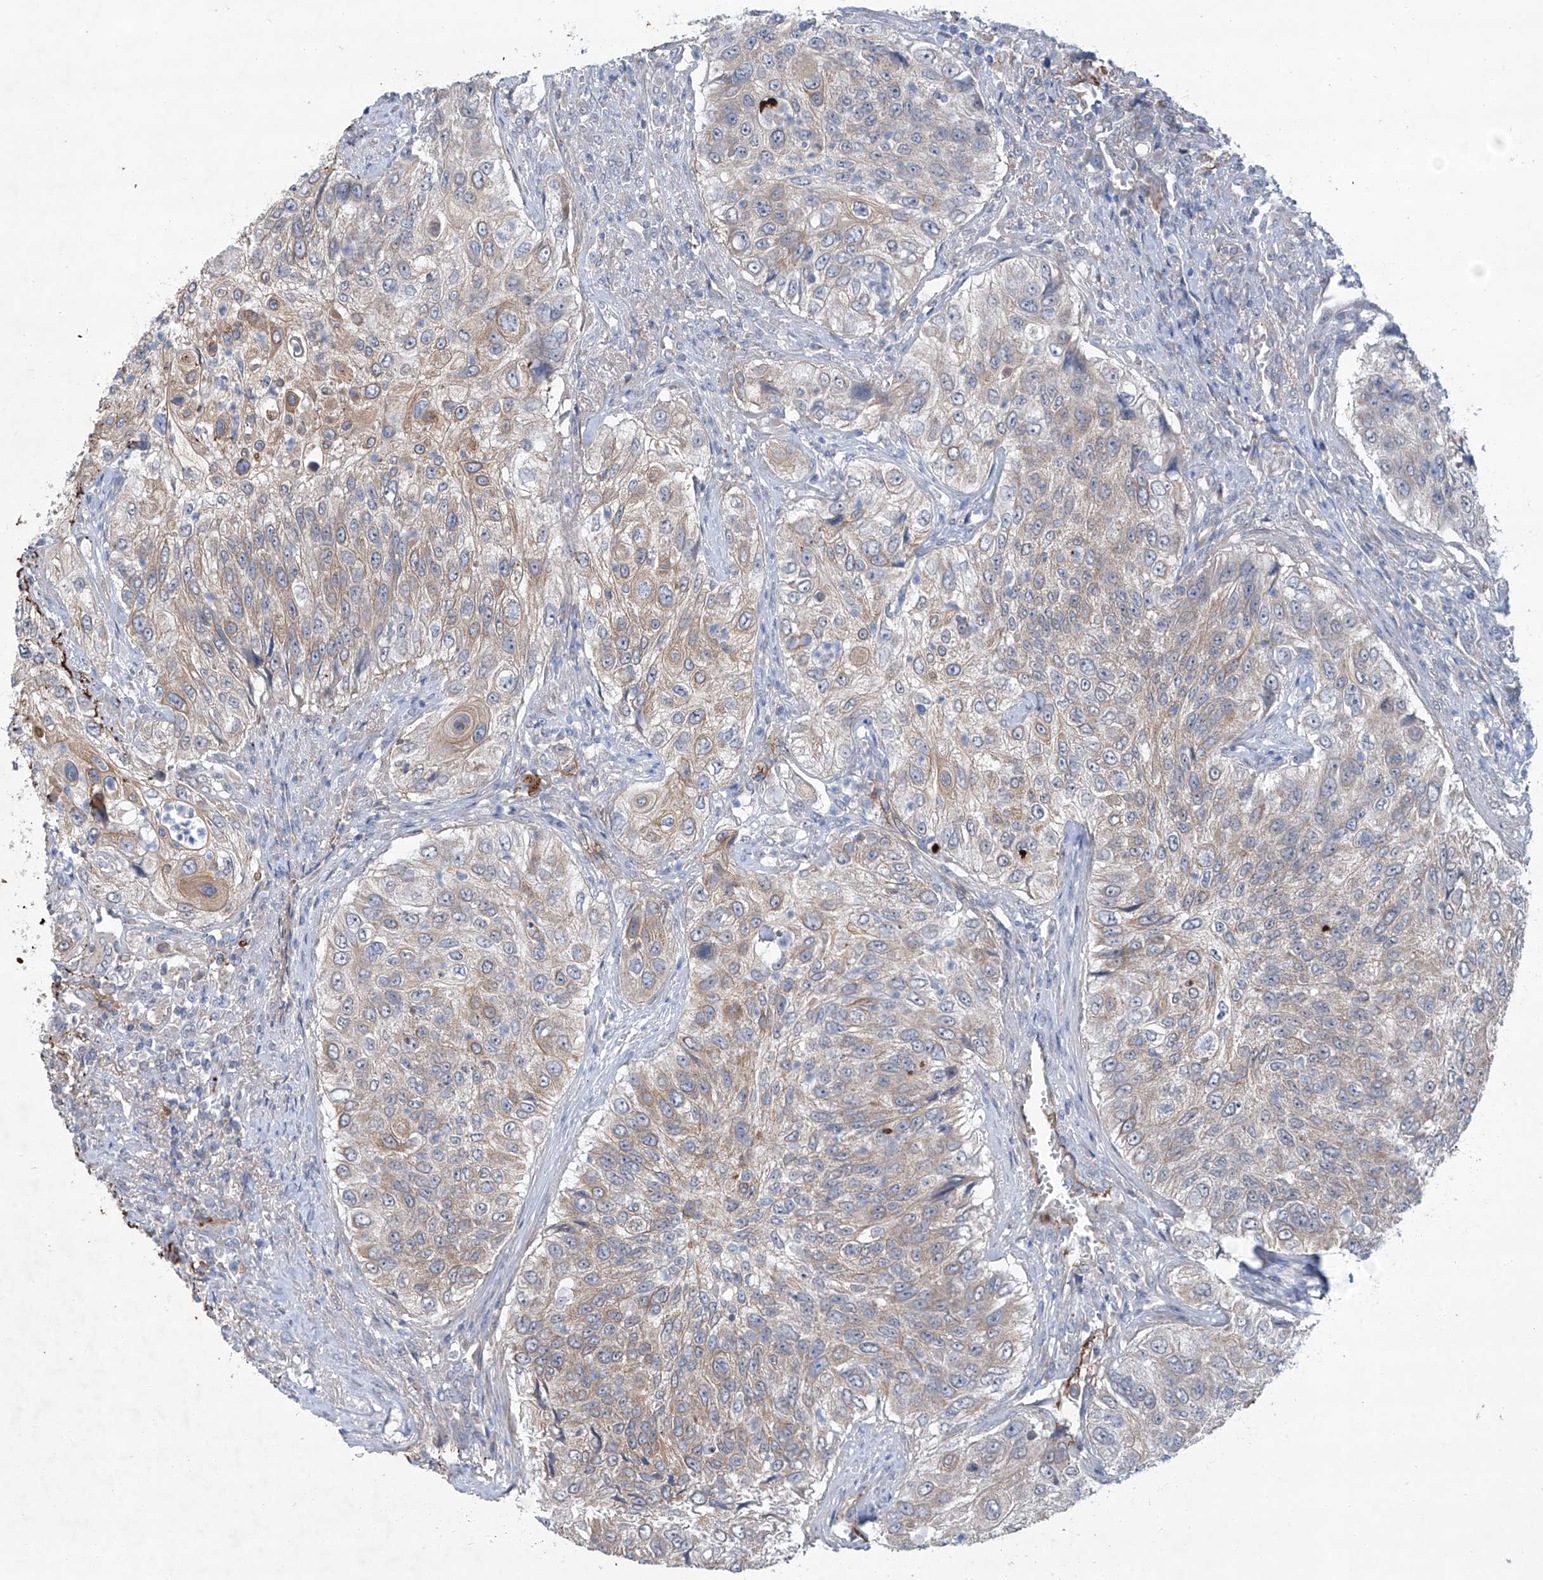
{"staining": {"intensity": "weak", "quantity": "25%-75%", "location": "cytoplasmic/membranous"}, "tissue": "urothelial cancer", "cell_type": "Tumor cells", "image_type": "cancer", "snomed": [{"axis": "morphology", "description": "Urothelial carcinoma, High grade"}, {"axis": "topography", "description": "Urinary bladder"}], "caption": "There is low levels of weak cytoplasmic/membranous staining in tumor cells of urothelial cancer, as demonstrated by immunohistochemical staining (brown color).", "gene": "SIX4", "patient": {"sex": "female", "age": 60}}